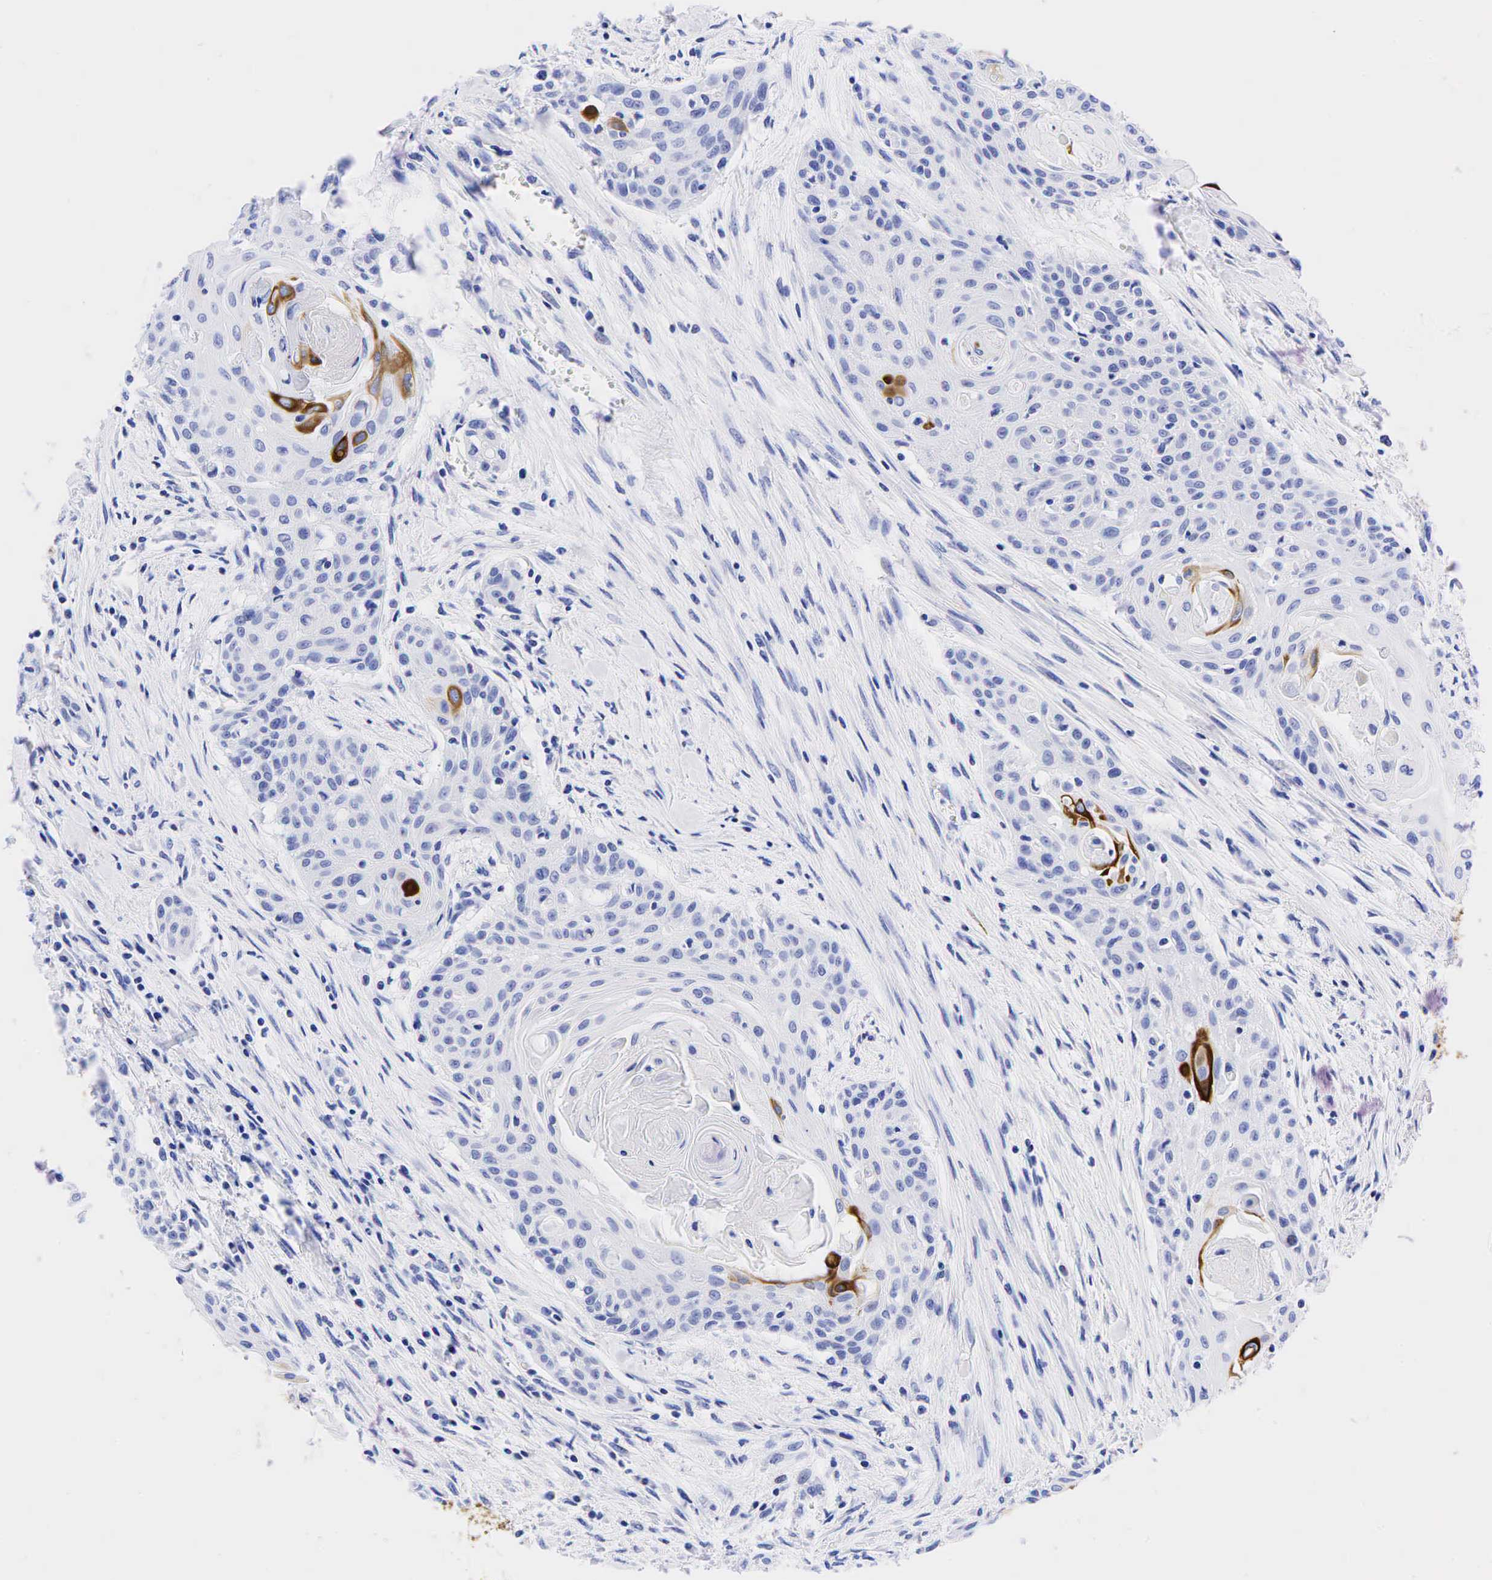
{"staining": {"intensity": "strong", "quantity": "<25%", "location": "cytoplasmic/membranous"}, "tissue": "head and neck cancer", "cell_type": "Tumor cells", "image_type": "cancer", "snomed": [{"axis": "morphology", "description": "Squamous cell carcinoma, NOS"}, {"axis": "morphology", "description": "Squamous cell carcinoma, metastatic, NOS"}, {"axis": "topography", "description": "Lymph node"}, {"axis": "topography", "description": "Salivary gland"}, {"axis": "topography", "description": "Head-Neck"}], "caption": "Protein positivity by immunohistochemistry (IHC) displays strong cytoplasmic/membranous positivity in about <25% of tumor cells in head and neck metastatic squamous cell carcinoma.", "gene": "KRT19", "patient": {"sex": "female", "age": 74}}